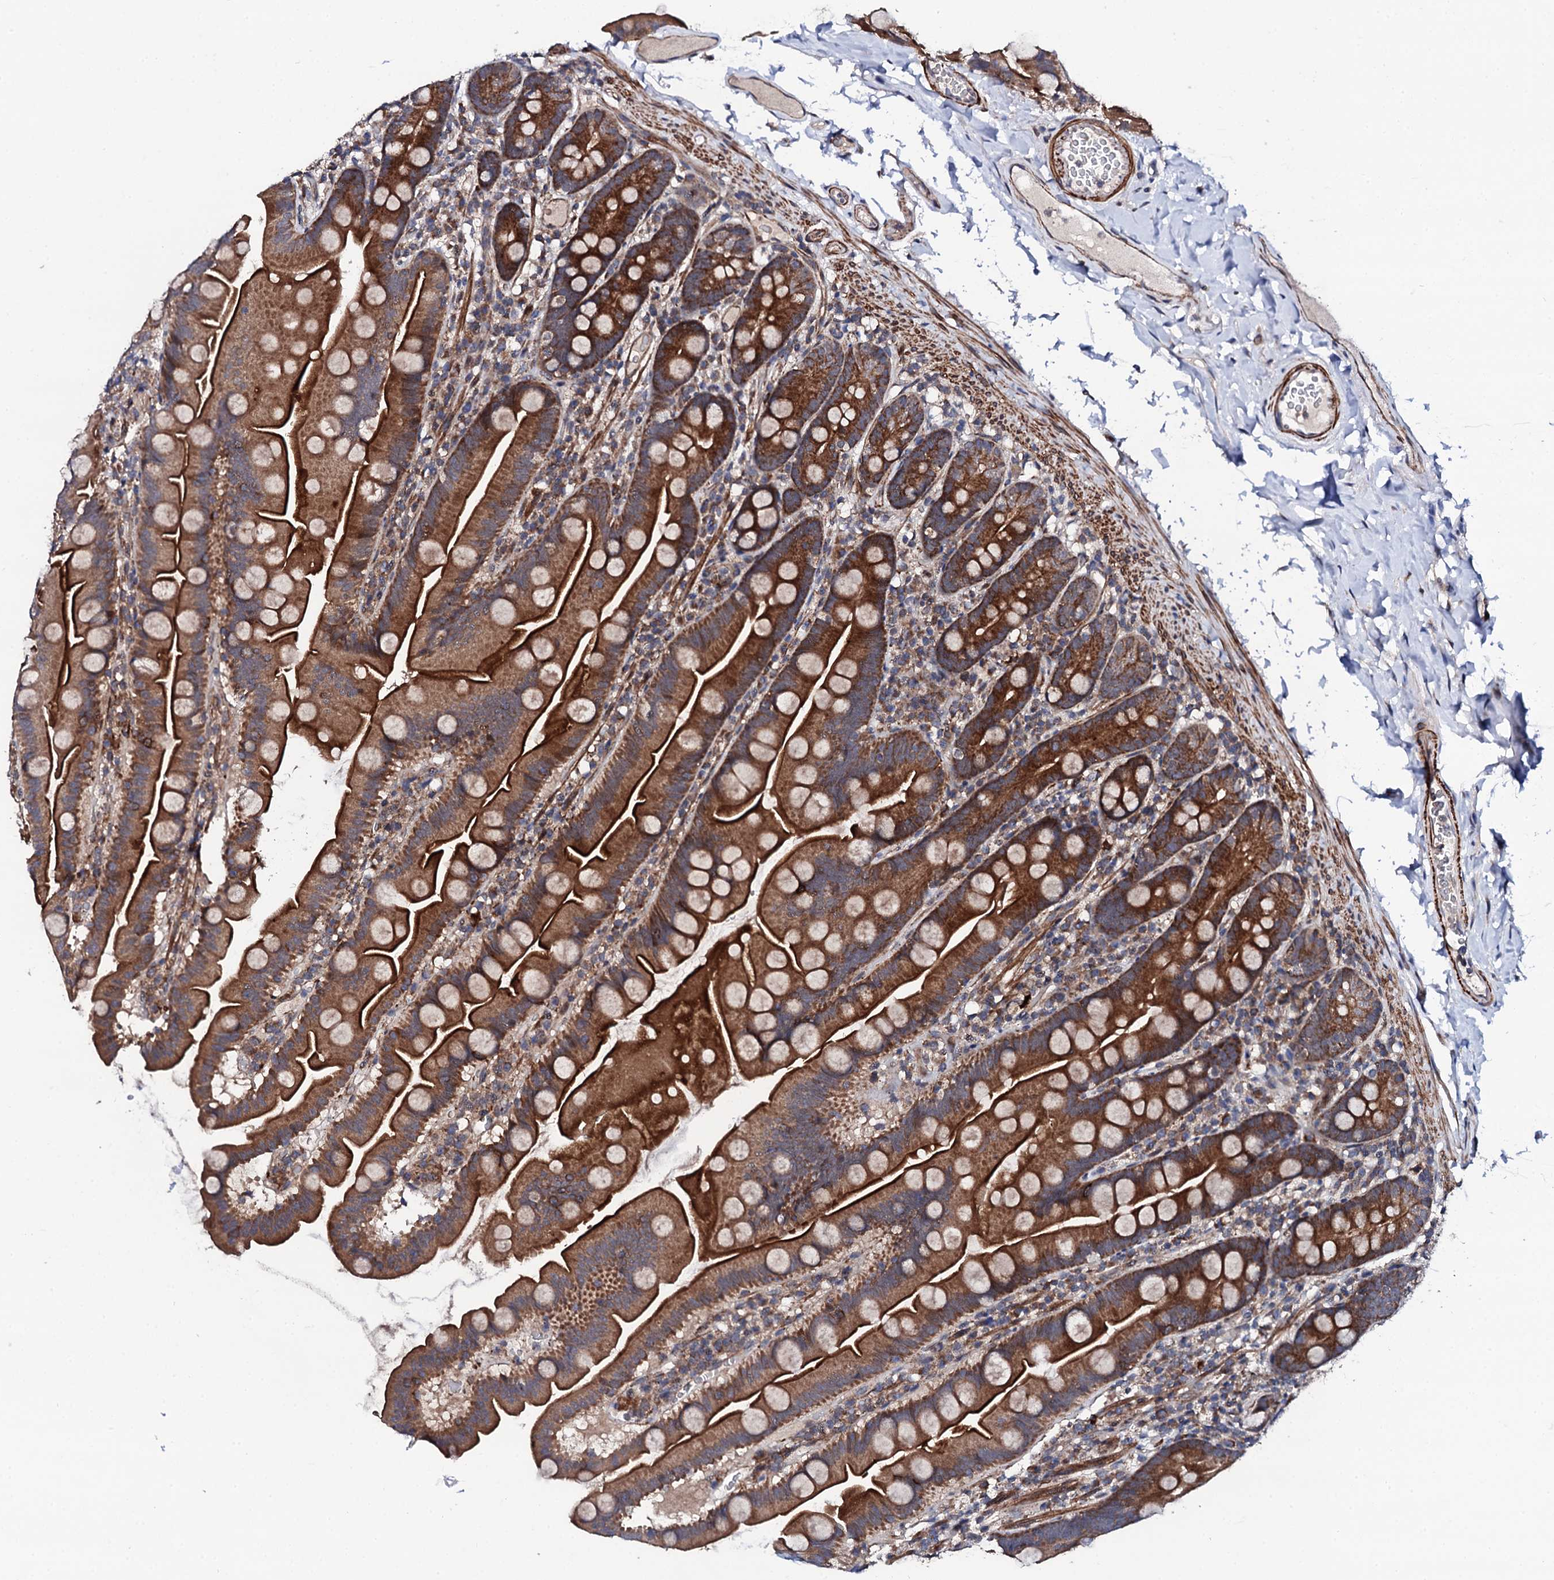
{"staining": {"intensity": "strong", "quantity": ">75%", "location": "cytoplasmic/membranous"}, "tissue": "small intestine", "cell_type": "Glandular cells", "image_type": "normal", "snomed": [{"axis": "morphology", "description": "Normal tissue, NOS"}, {"axis": "topography", "description": "Small intestine"}], "caption": "An image of small intestine stained for a protein reveals strong cytoplasmic/membranous brown staining in glandular cells.", "gene": "COG4", "patient": {"sex": "female", "age": 68}}